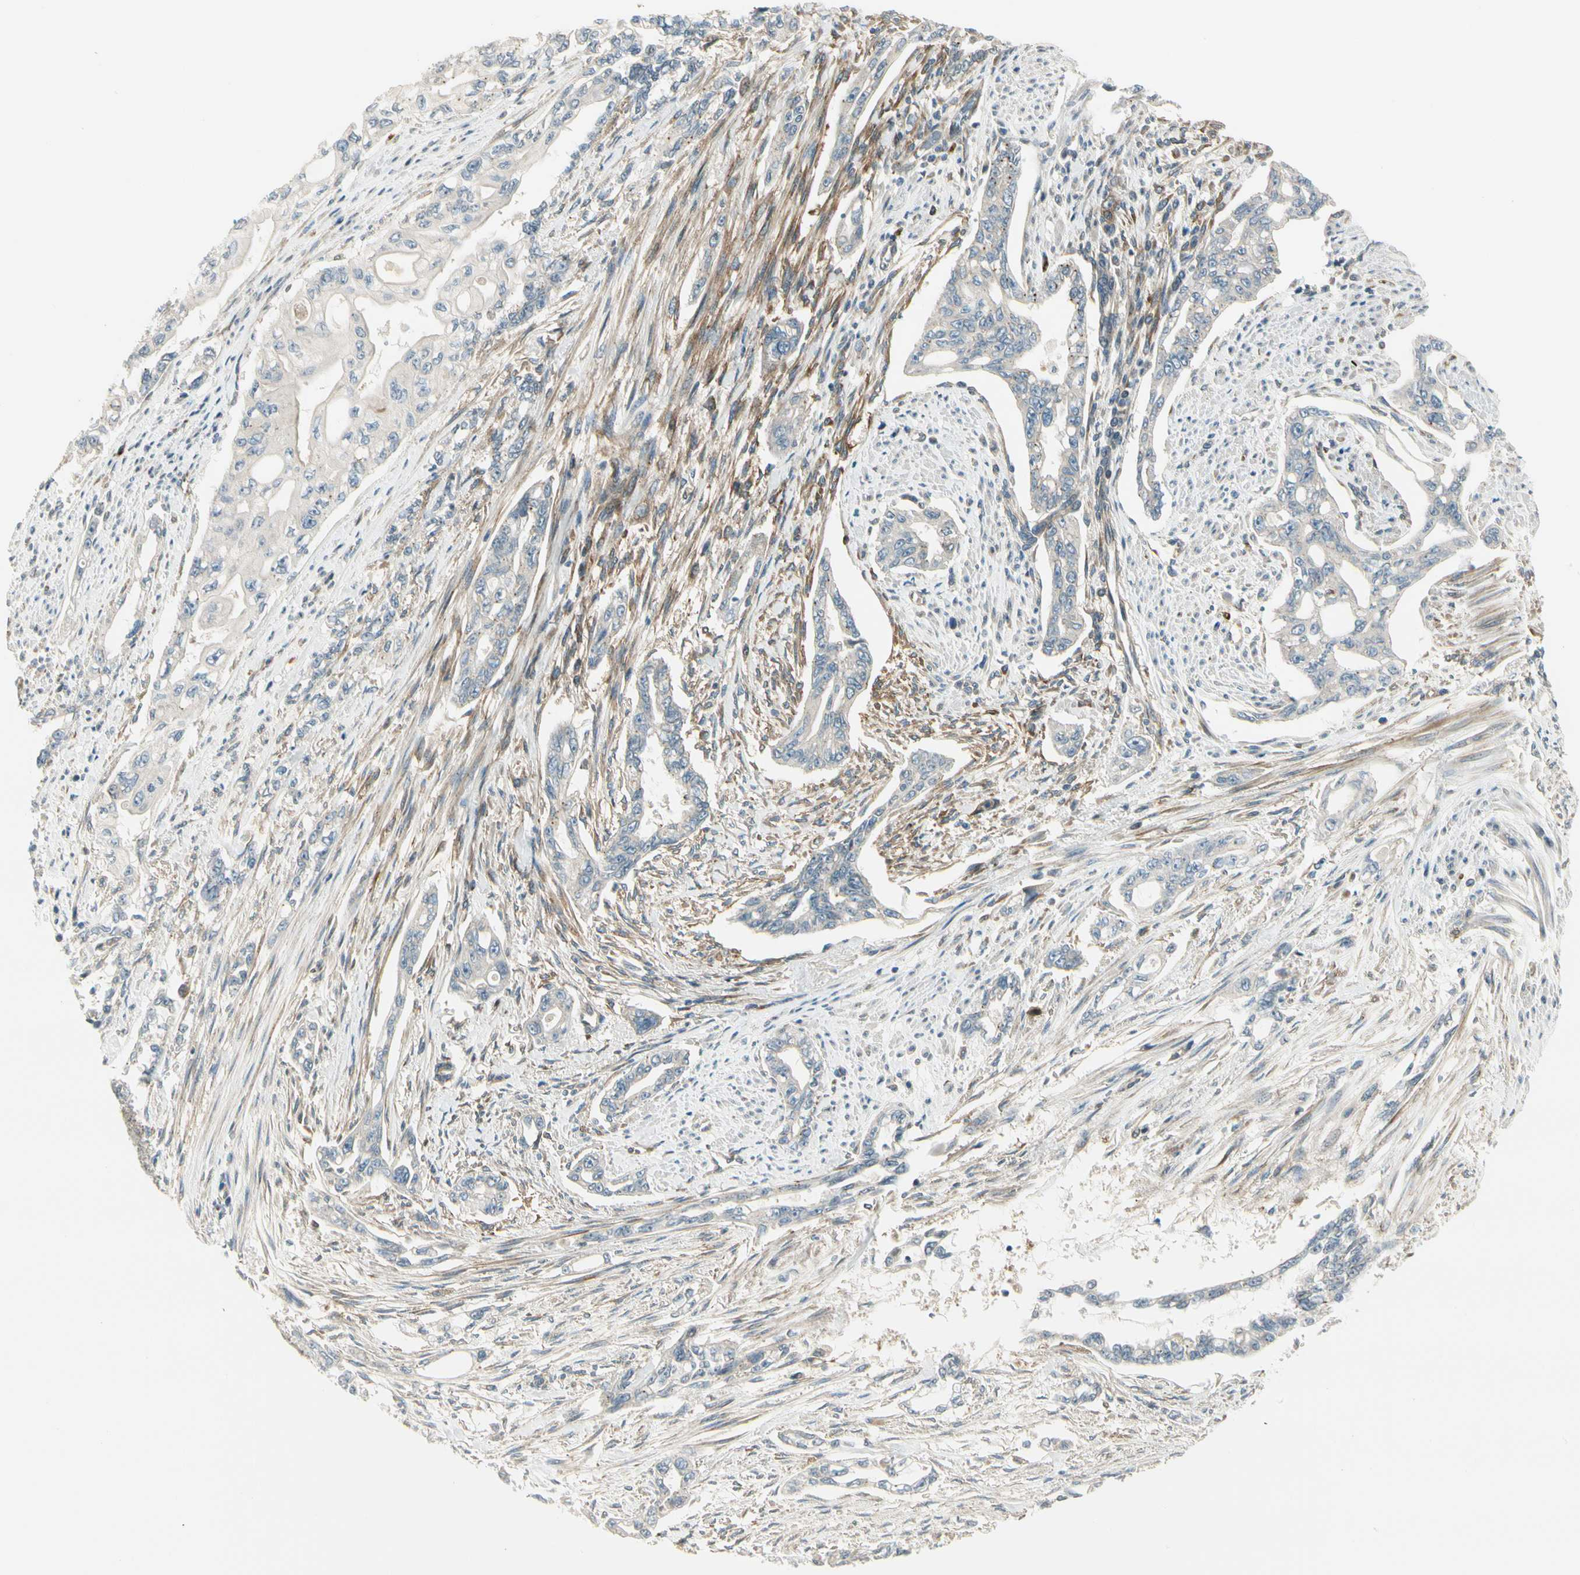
{"staining": {"intensity": "weak", "quantity": ">75%", "location": "cytoplasmic/membranous"}, "tissue": "pancreatic cancer", "cell_type": "Tumor cells", "image_type": "cancer", "snomed": [{"axis": "morphology", "description": "Normal tissue, NOS"}, {"axis": "topography", "description": "Pancreas"}], "caption": "Protein staining of pancreatic cancer tissue shows weak cytoplasmic/membranous expression in about >75% of tumor cells. The staining was performed using DAB, with brown indicating positive protein expression. Nuclei are stained blue with hematoxylin.", "gene": "MANSC1", "patient": {"sex": "male", "age": 42}}